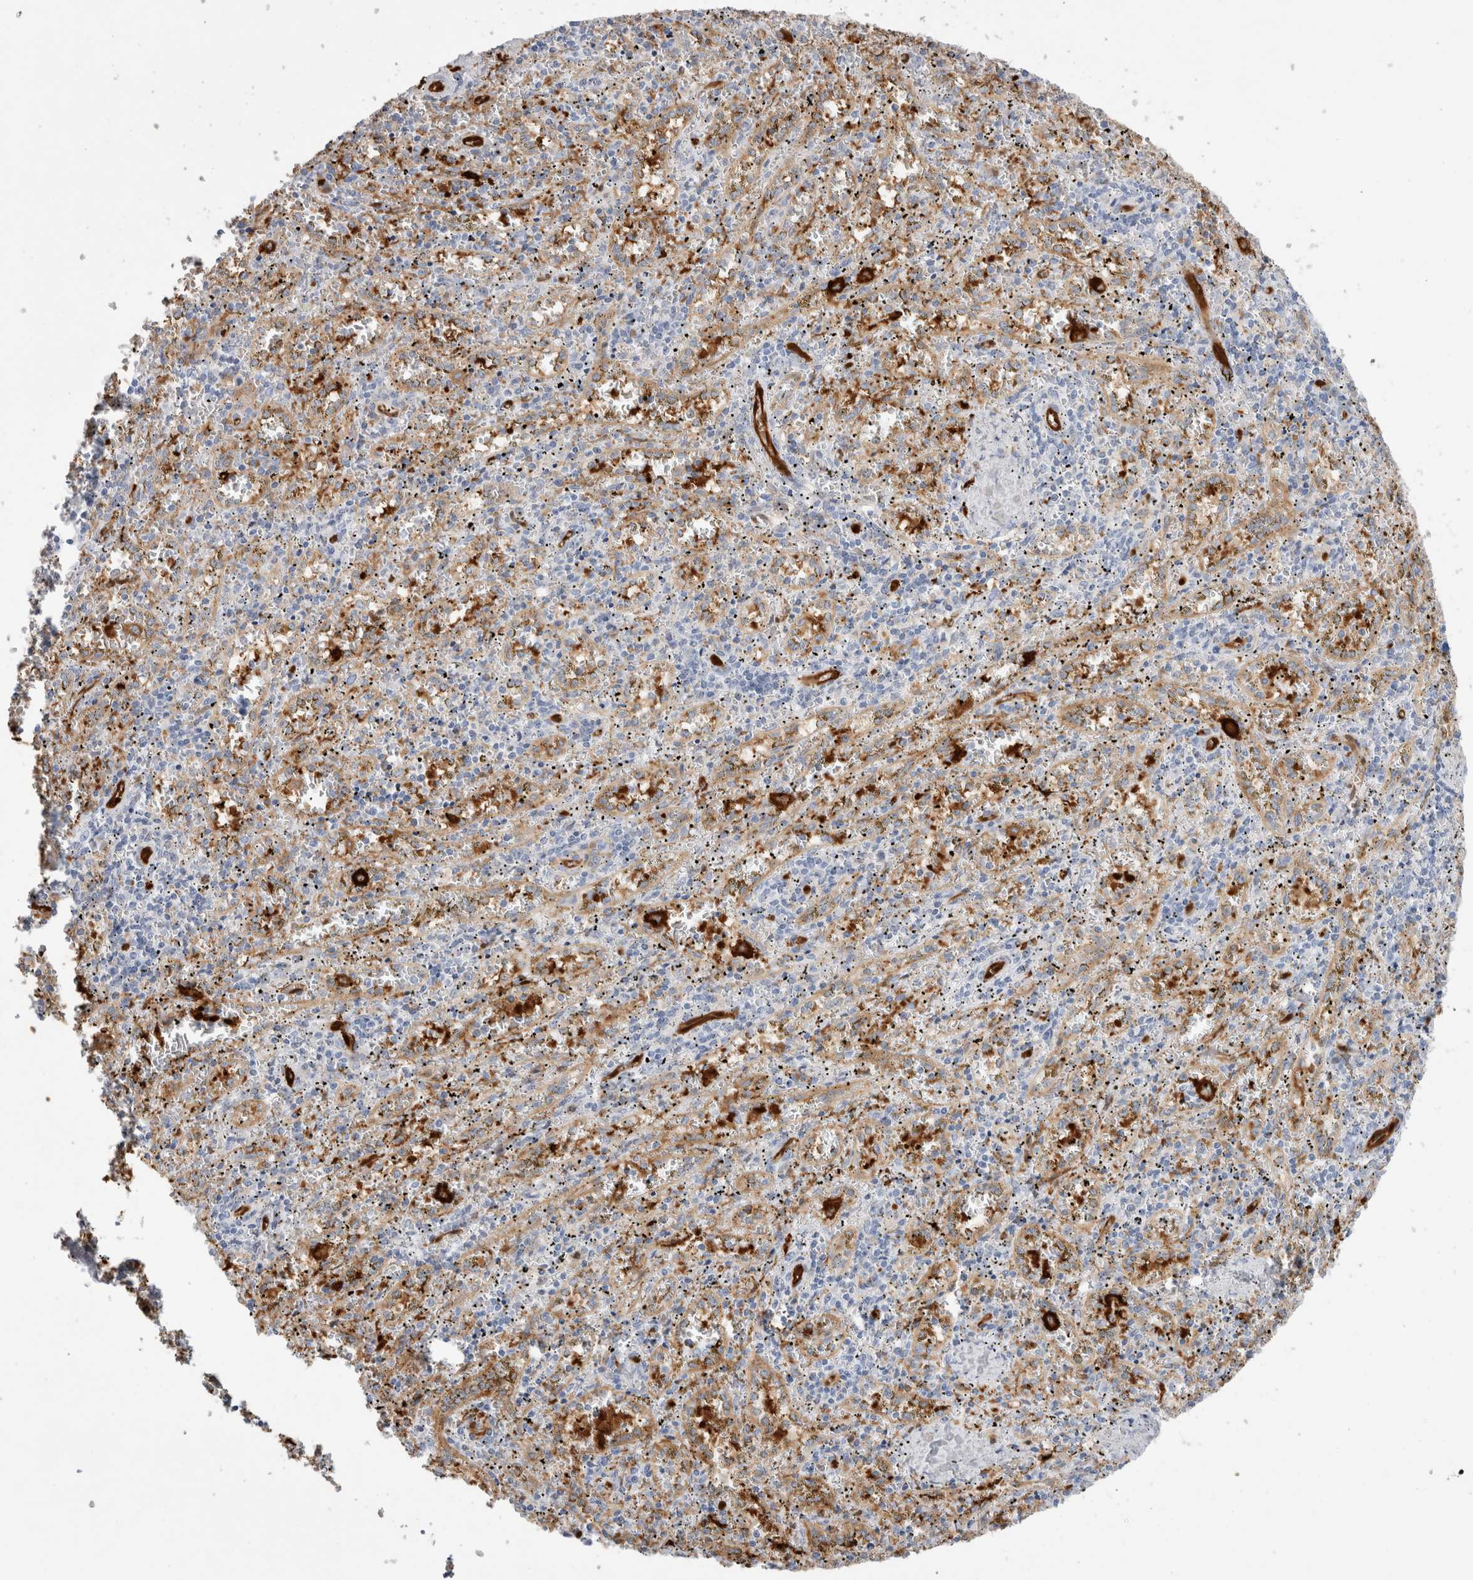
{"staining": {"intensity": "negative", "quantity": "none", "location": "none"}, "tissue": "spleen", "cell_type": "Cells in red pulp", "image_type": "normal", "snomed": [{"axis": "morphology", "description": "Normal tissue, NOS"}, {"axis": "topography", "description": "Spleen"}], "caption": "An IHC image of benign spleen is shown. There is no staining in cells in red pulp of spleen. (Stains: DAB (3,3'-diaminobenzidine) immunohistochemistry (IHC) with hematoxylin counter stain, Microscopy: brightfield microscopy at high magnification).", "gene": "NAPEPLD", "patient": {"sex": "male", "age": 11}}